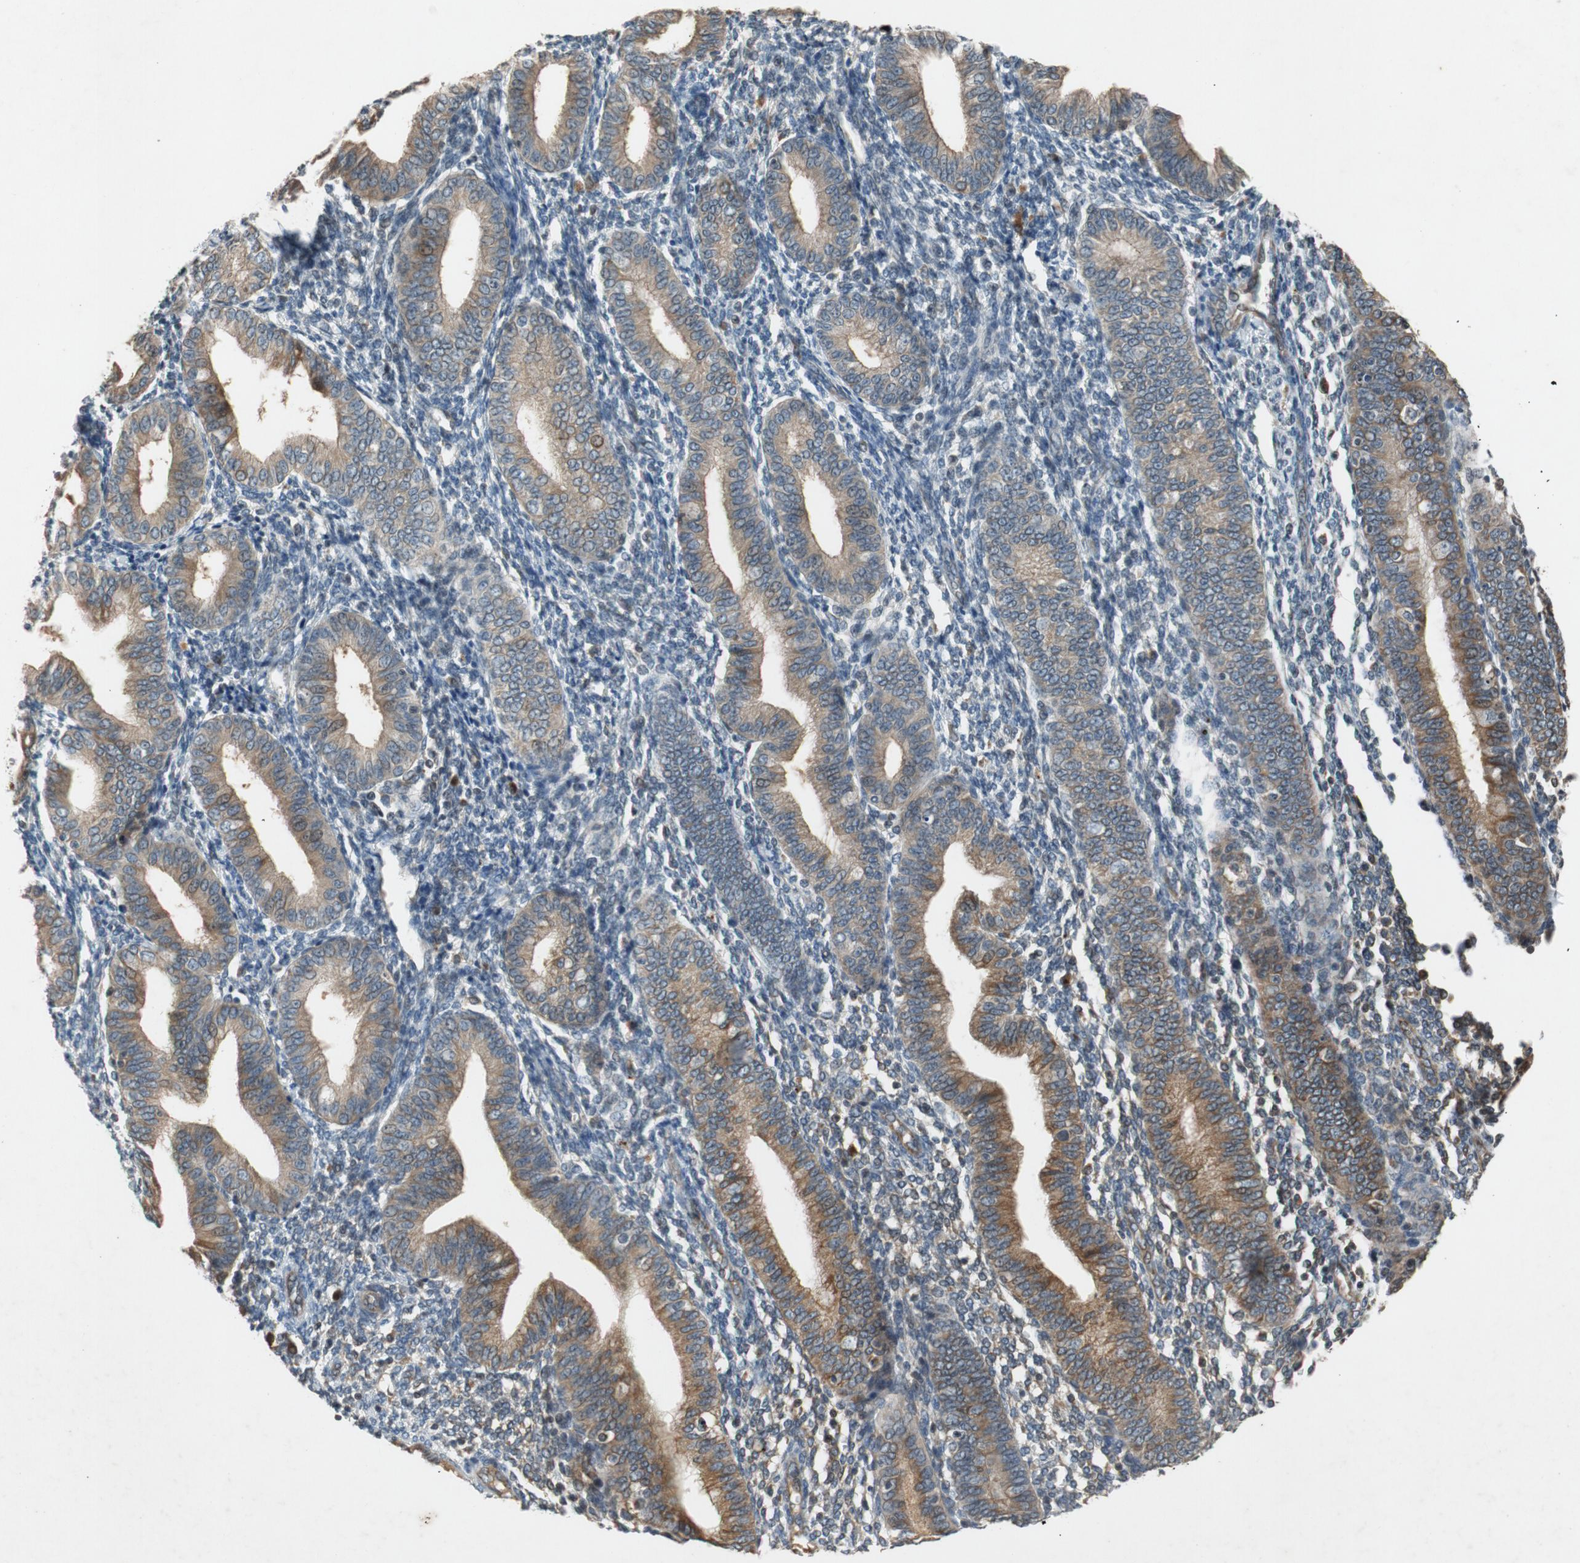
{"staining": {"intensity": "negative", "quantity": "none", "location": "none"}, "tissue": "endometrium", "cell_type": "Cells in endometrial stroma", "image_type": "normal", "snomed": [{"axis": "morphology", "description": "Normal tissue, NOS"}, {"axis": "topography", "description": "Endometrium"}], "caption": "Immunohistochemistry (IHC) image of benign endometrium: human endometrium stained with DAB (3,3'-diaminobenzidine) demonstrates no significant protein expression in cells in endometrial stroma.", "gene": "ATP2C1", "patient": {"sex": "female", "age": 61}}